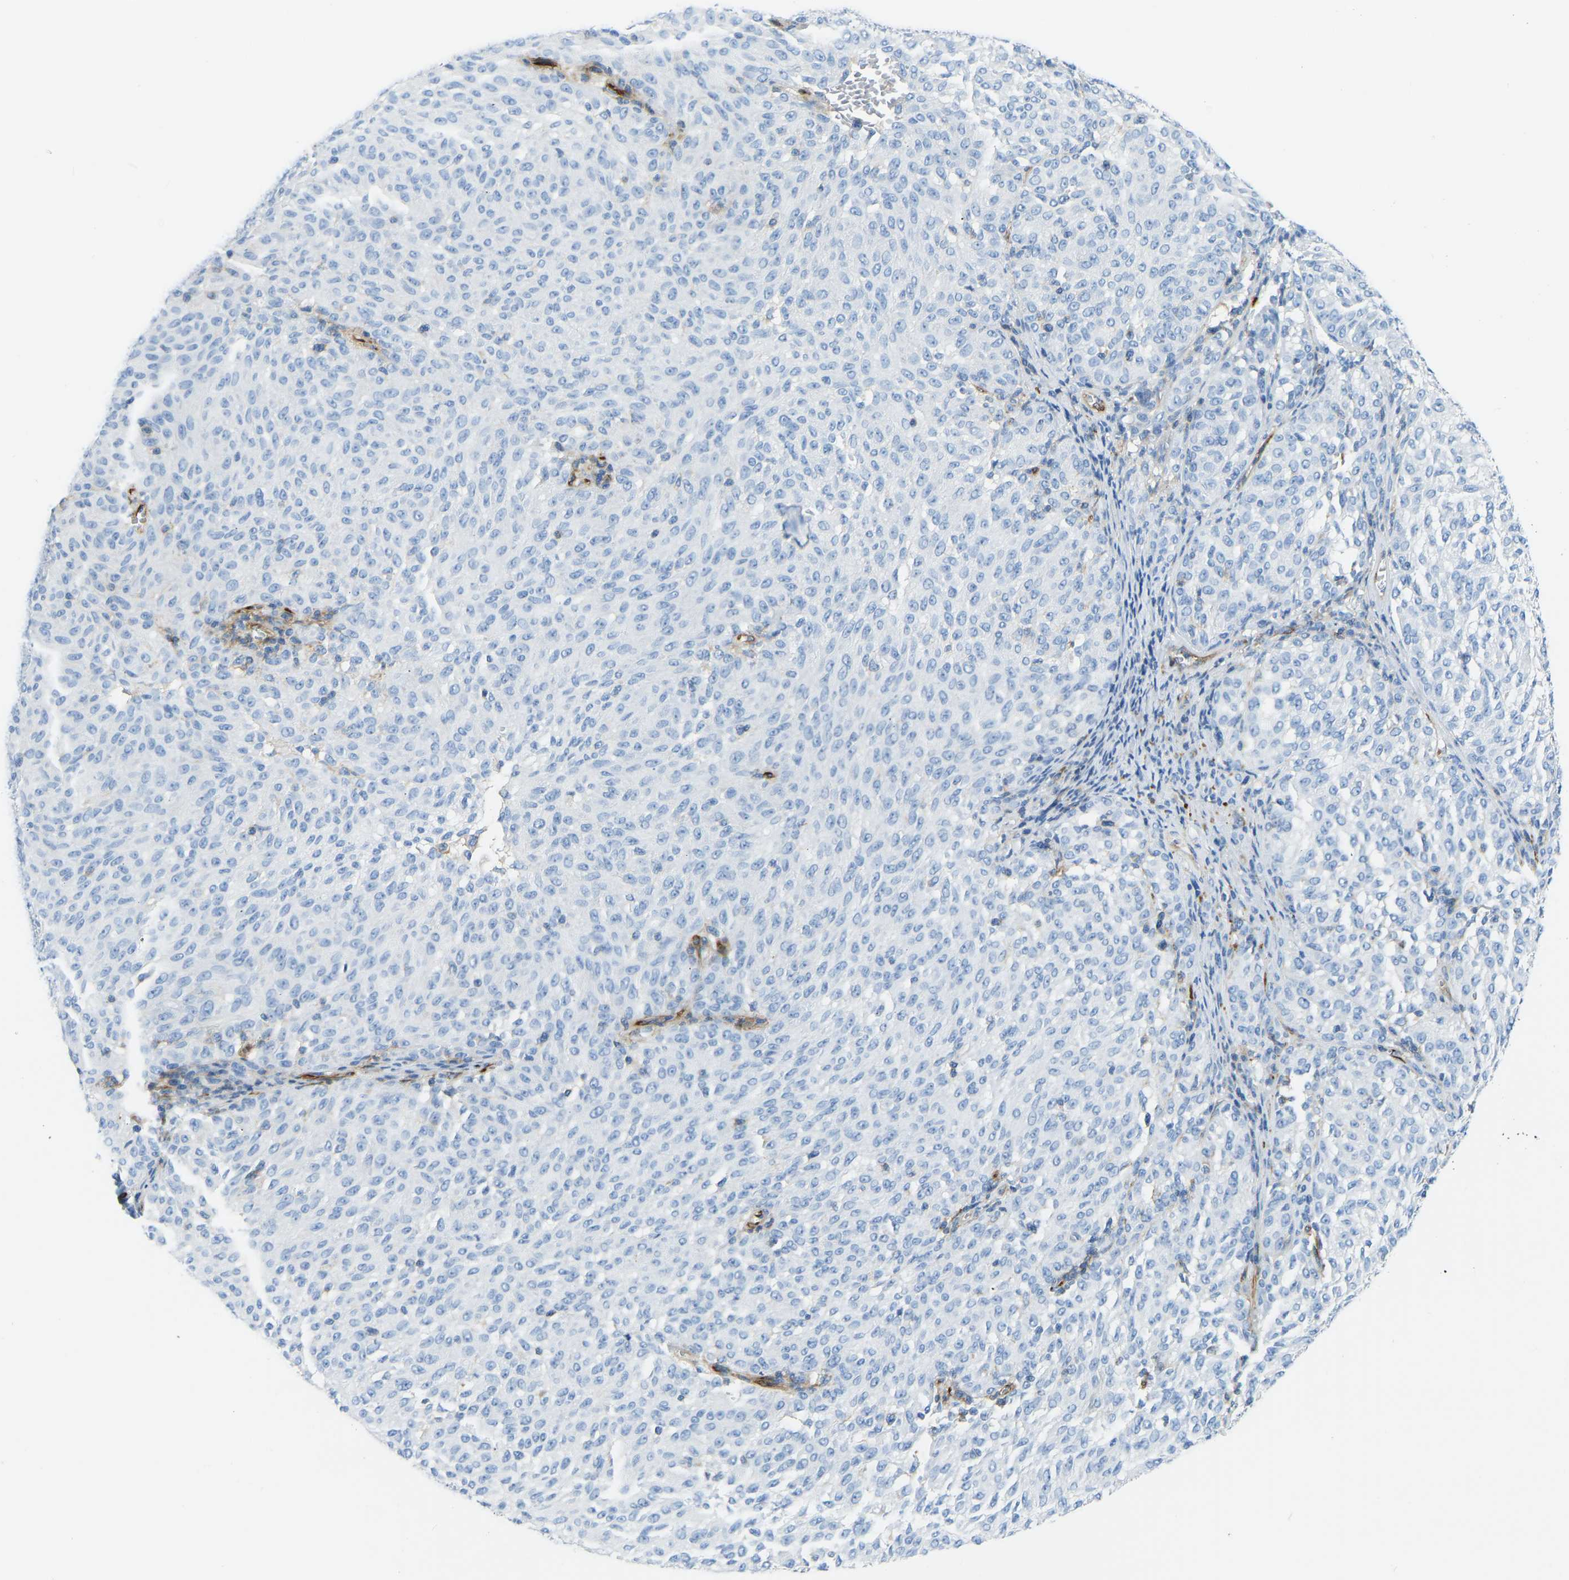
{"staining": {"intensity": "negative", "quantity": "none", "location": "none"}, "tissue": "melanoma", "cell_type": "Tumor cells", "image_type": "cancer", "snomed": [{"axis": "morphology", "description": "Malignant melanoma, NOS"}, {"axis": "topography", "description": "Skin"}], "caption": "A high-resolution histopathology image shows immunohistochemistry (IHC) staining of malignant melanoma, which displays no significant staining in tumor cells.", "gene": "COL15A1", "patient": {"sex": "female", "age": 72}}